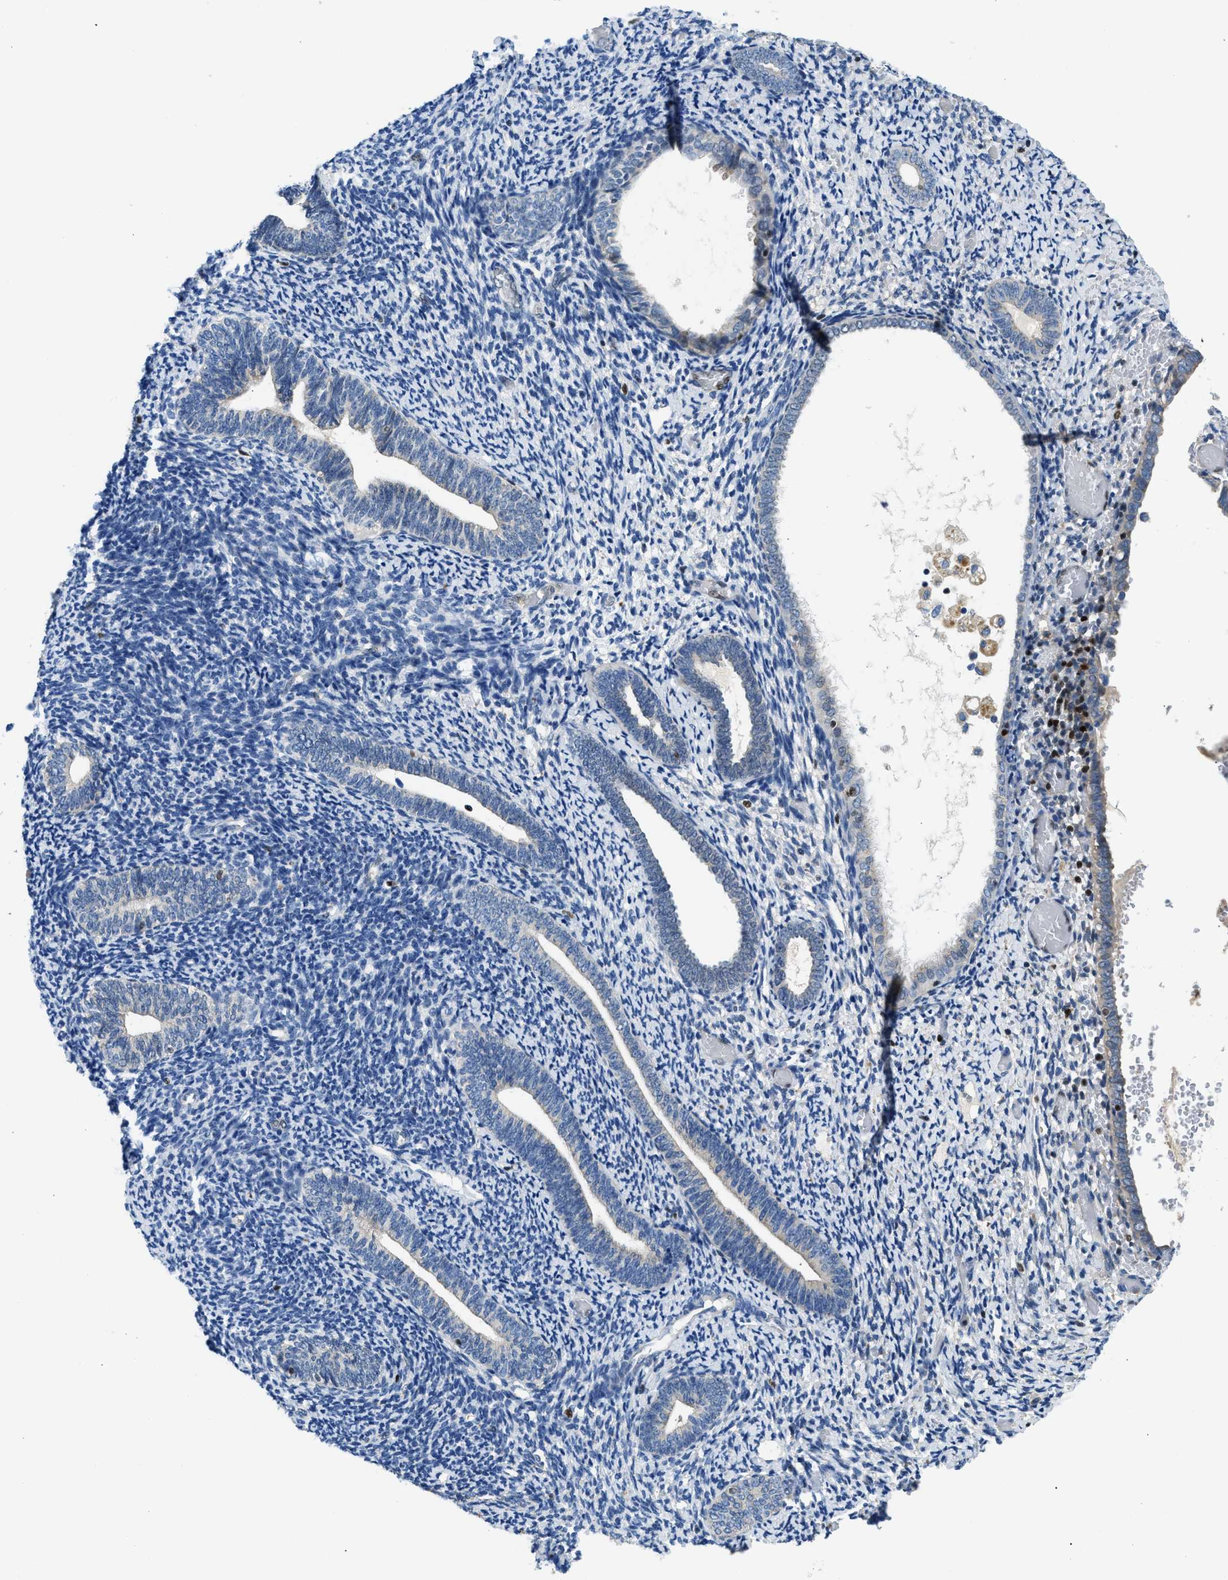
{"staining": {"intensity": "moderate", "quantity": "<25%", "location": "nuclear"}, "tissue": "endometrium", "cell_type": "Cells in endometrial stroma", "image_type": "normal", "snomed": [{"axis": "morphology", "description": "Normal tissue, NOS"}, {"axis": "topography", "description": "Endometrium"}], "caption": "Cells in endometrial stroma exhibit low levels of moderate nuclear expression in about <25% of cells in normal human endometrium. The staining was performed using DAB to visualize the protein expression in brown, while the nuclei were stained in blue with hematoxylin (Magnification: 20x).", "gene": "TOX", "patient": {"sex": "female", "age": 66}}